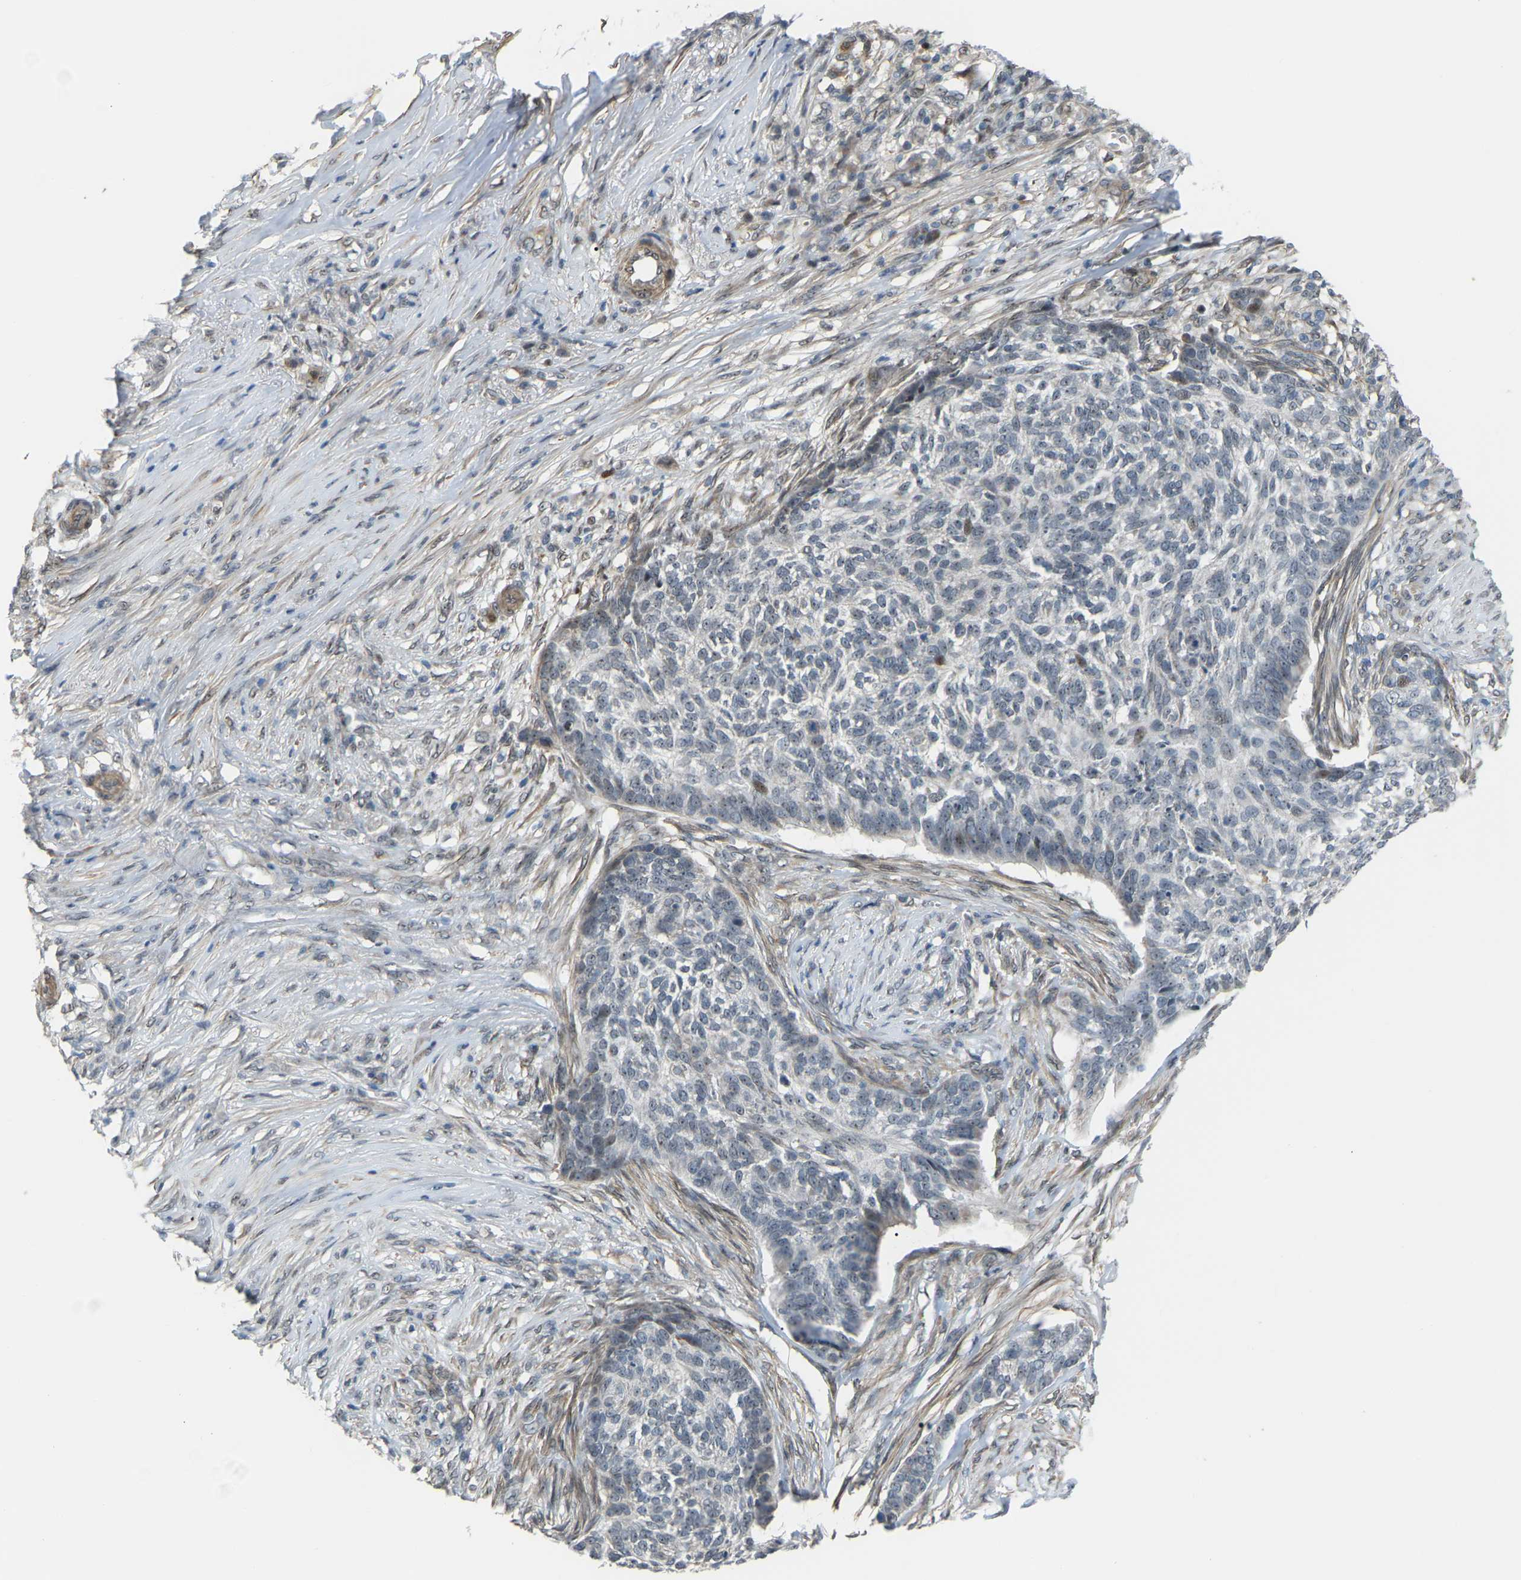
{"staining": {"intensity": "moderate", "quantity": "<25%", "location": "nuclear"}, "tissue": "skin cancer", "cell_type": "Tumor cells", "image_type": "cancer", "snomed": [{"axis": "morphology", "description": "Basal cell carcinoma"}, {"axis": "topography", "description": "Skin"}], "caption": "Immunohistochemistry (IHC) image of basal cell carcinoma (skin) stained for a protein (brown), which shows low levels of moderate nuclear expression in about <25% of tumor cells.", "gene": "CROT", "patient": {"sex": "male", "age": 85}}